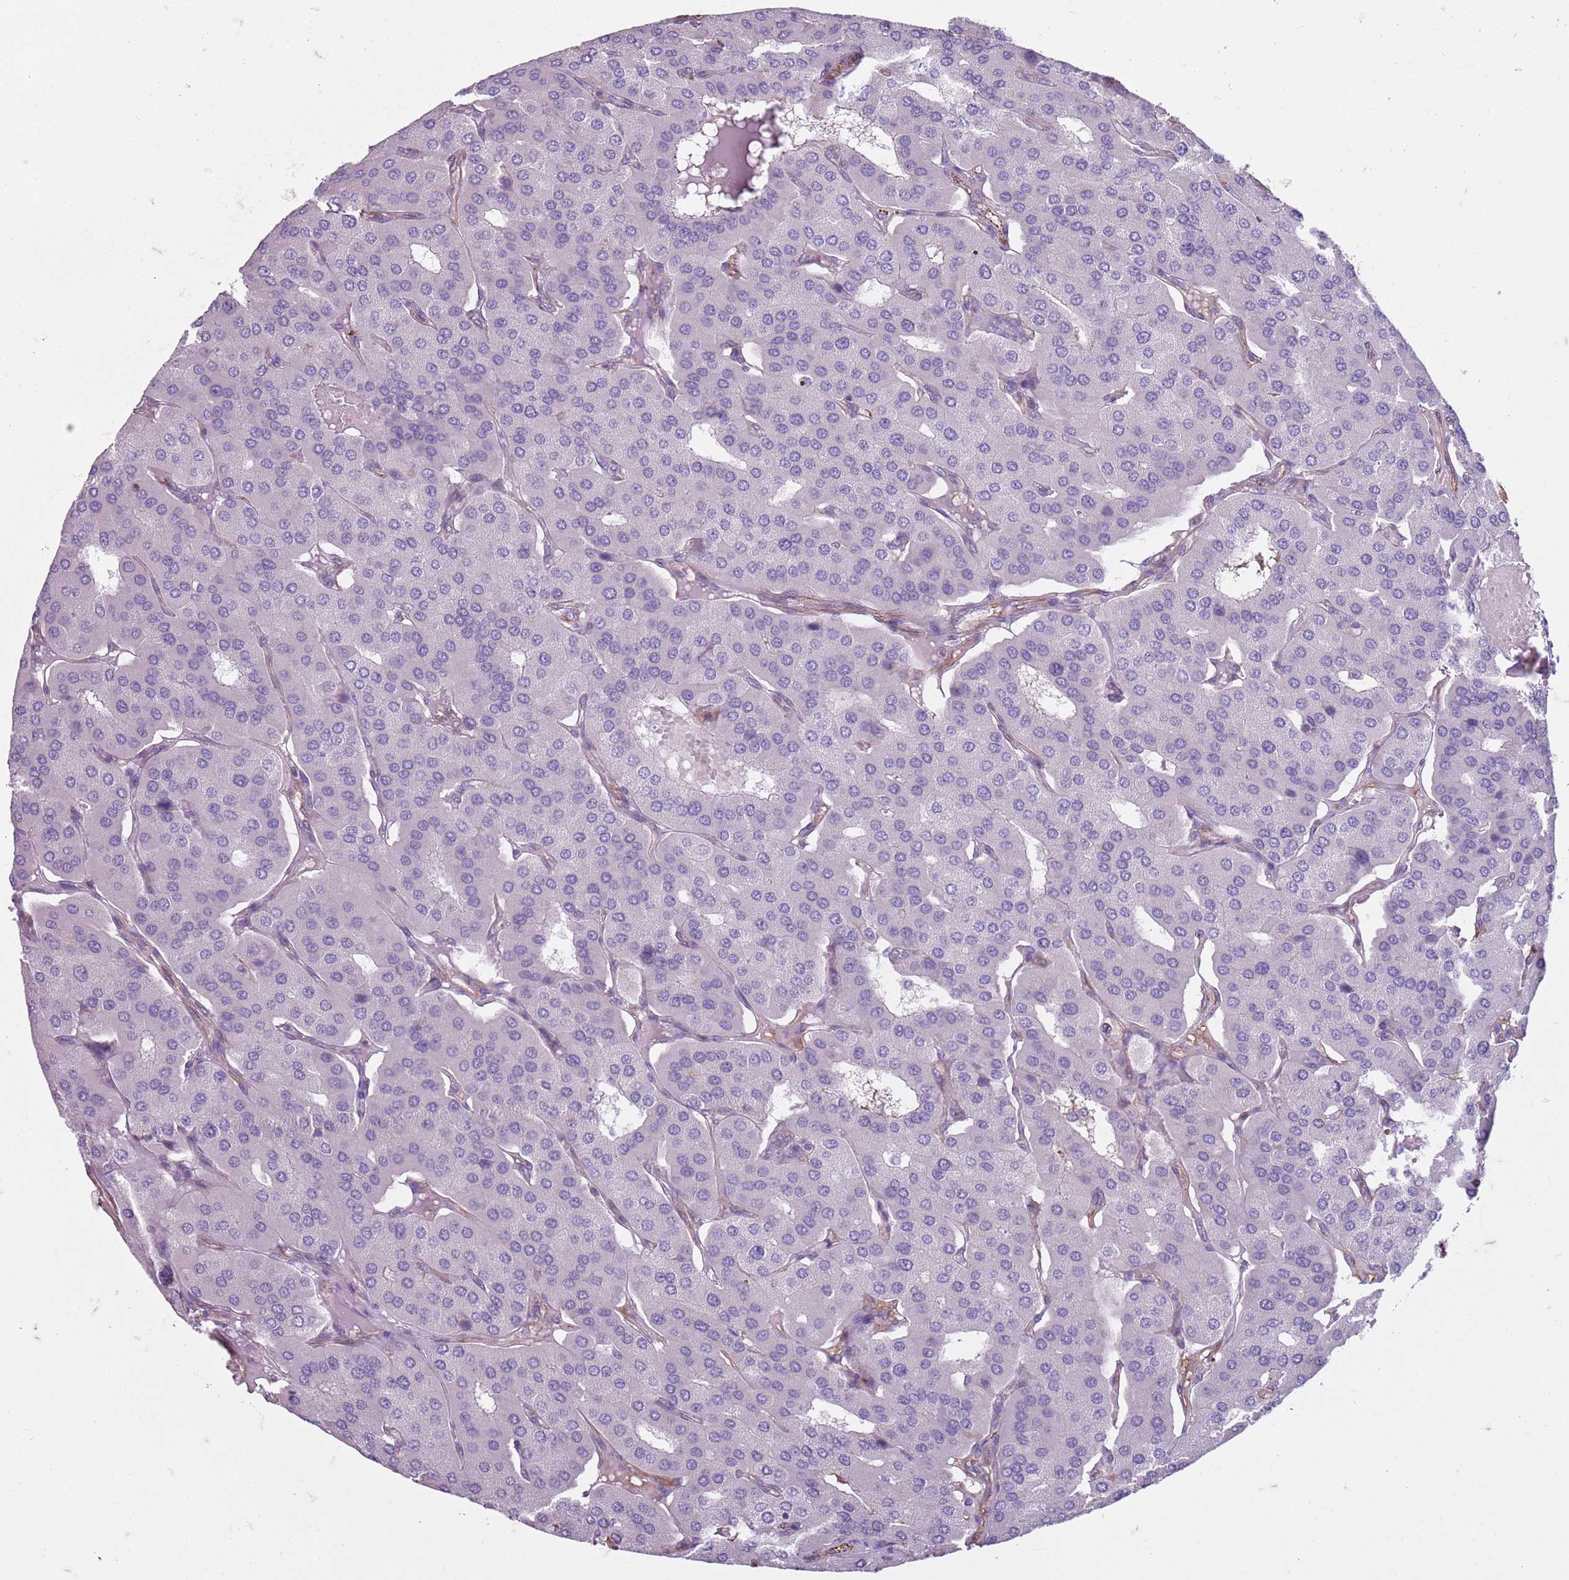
{"staining": {"intensity": "negative", "quantity": "none", "location": "none"}, "tissue": "parathyroid gland", "cell_type": "Glandular cells", "image_type": "normal", "snomed": [{"axis": "morphology", "description": "Normal tissue, NOS"}, {"axis": "morphology", "description": "Adenoma, NOS"}, {"axis": "topography", "description": "Parathyroid gland"}], "caption": "DAB (3,3'-diaminobenzidine) immunohistochemical staining of benign human parathyroid gland reveals no significant positivity in glandular cells. Brightfield microscopy of immunohistochemistry stained with DAB (3,3'-diaminobenzidine) (brown) and hematoxylin (blue), captured at high magnification.", "gene": "TAS2R38", "patient": {"sex": "female", "age": 86}}